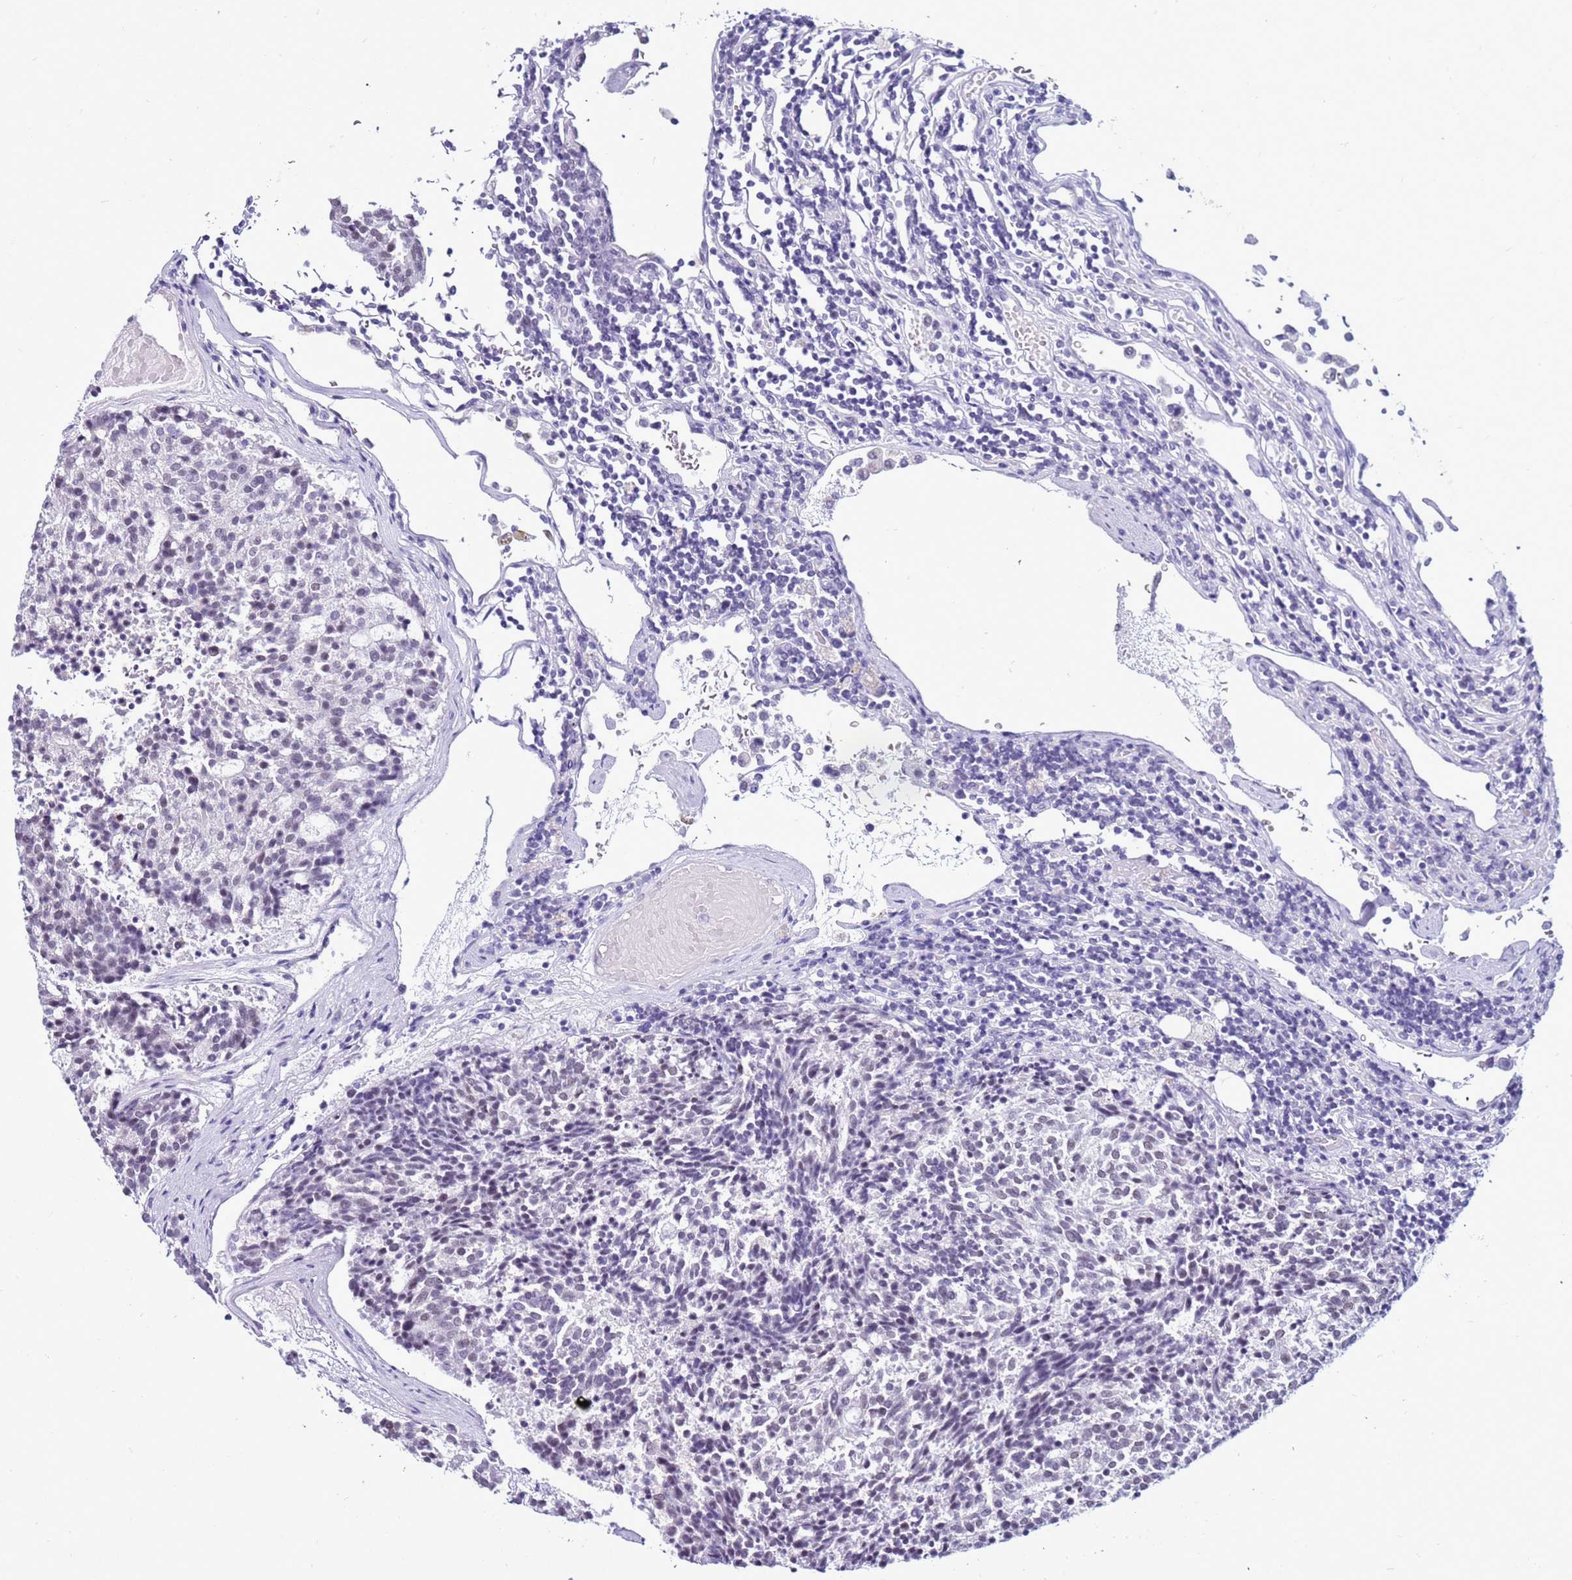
{"staining": {"intensity": "negative", "quantity": "none", "location": "none"}, "tissue": "carcinoid", "cell_type": "Tumor cells", "image_type": "cancer", "snomed": [{"axis": "morphology", "description": "Carcinoid, malignant, NOS"}, {"axis": "topography", "description": "Pancreas"}], "caption": "Immunohistochemistry (IHC) histopathology image of neoplastic tissue: human carcinoid (malignant) stained with DAB exhibits no significant protein expression in tumor cells.", "gene": "DHX15", "patient": {"sex": "female", "age": 54}}